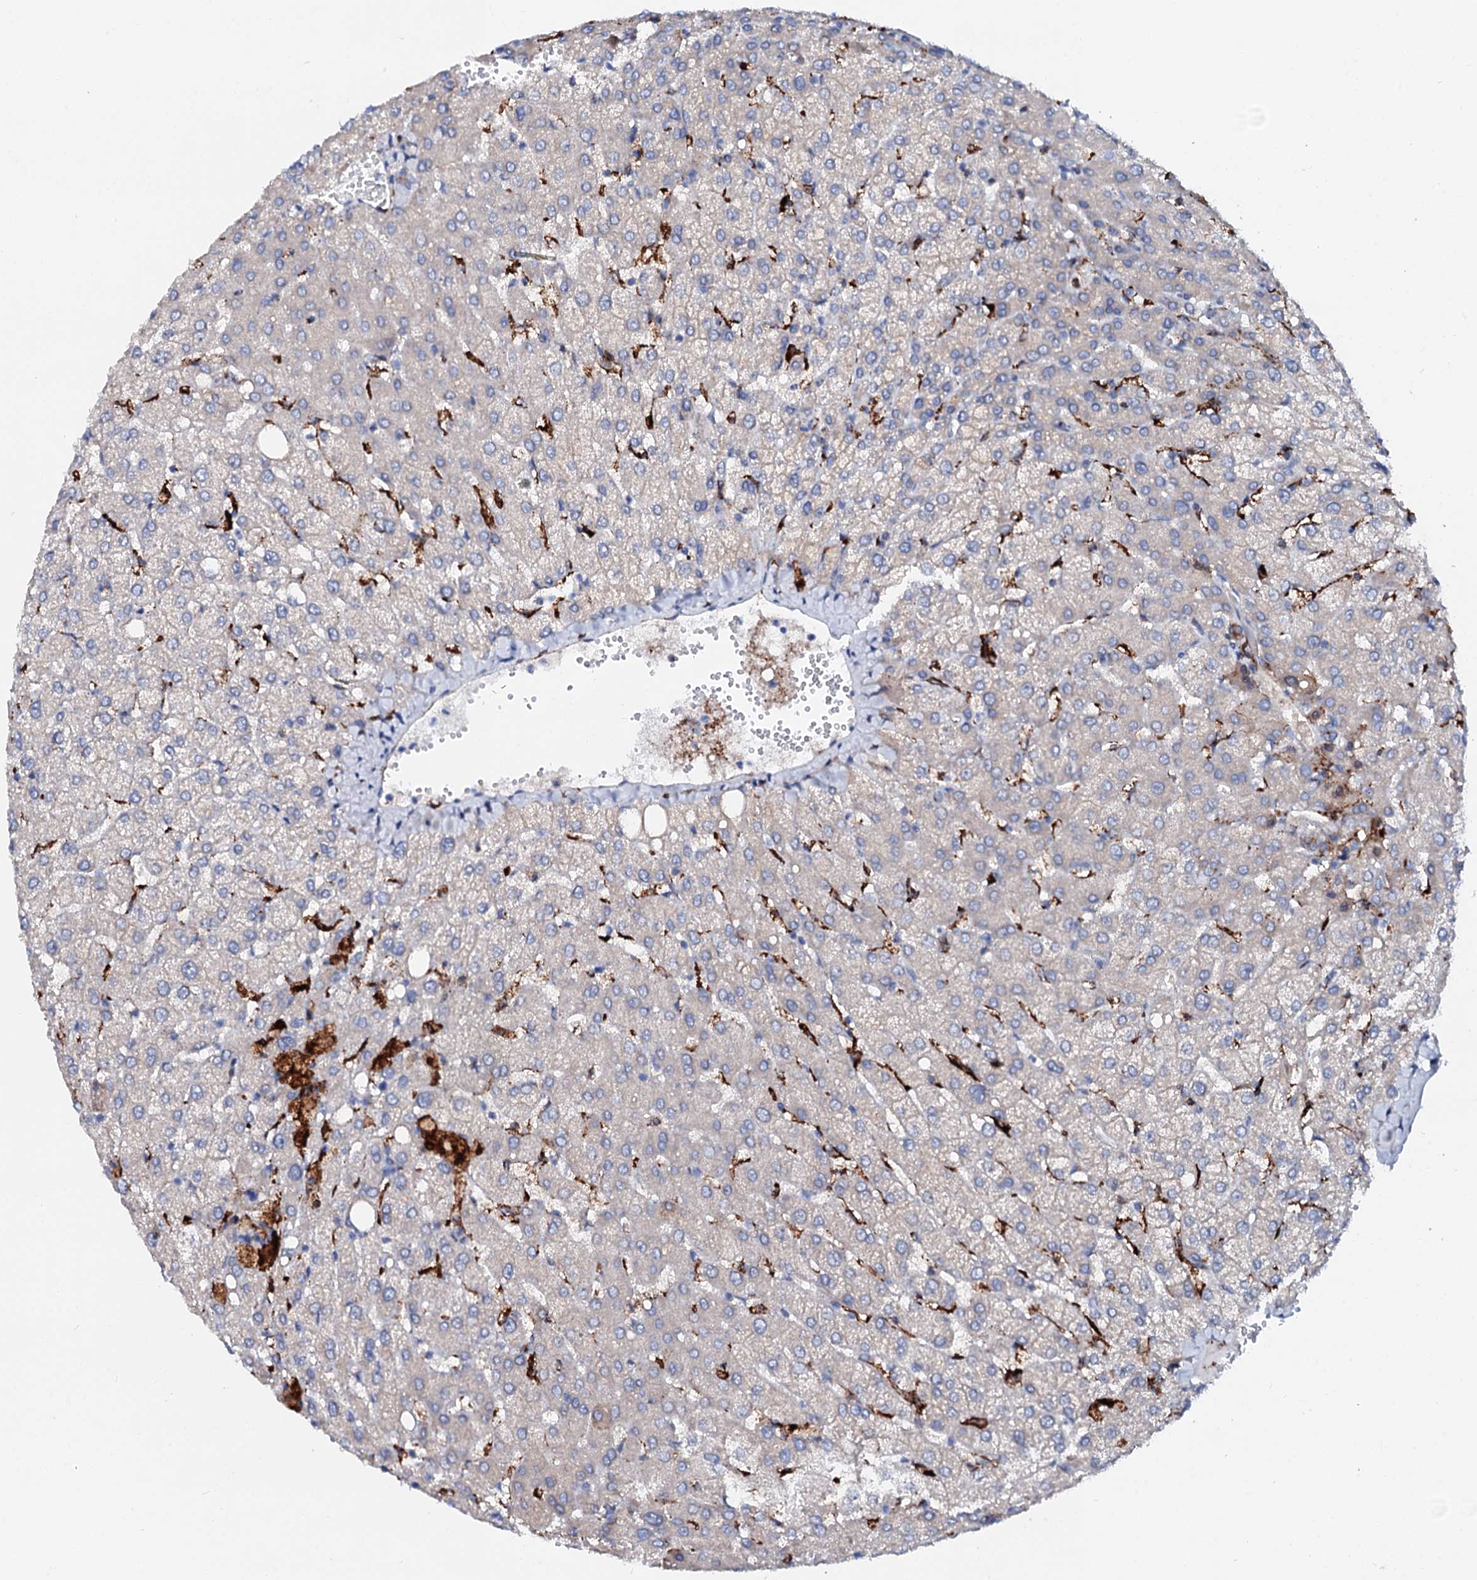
{"staining": {"intensity": "moderate", "quantity": "25%-75%", "location": "cytoplasmic/membranous"}, "tissue": "liver", "cell_type": "Cholangiocytes", "image_type": "normal", "snomed": [{"axis": "morphology", "description": "Normal tissue, NOS"}, {"axis": "topography", "description": "Liver"}], "caption": "Immunohistochemical staining of unremarkable liver exhibits medium levels of moderate cytoplasmic/membranous staining in about 25%-75% of cholangiocytes. (DAB IHC with brightfield microscopy, high magnification).", "gene": "MED13L", "patient": {"sex": "female", "age": 54}}